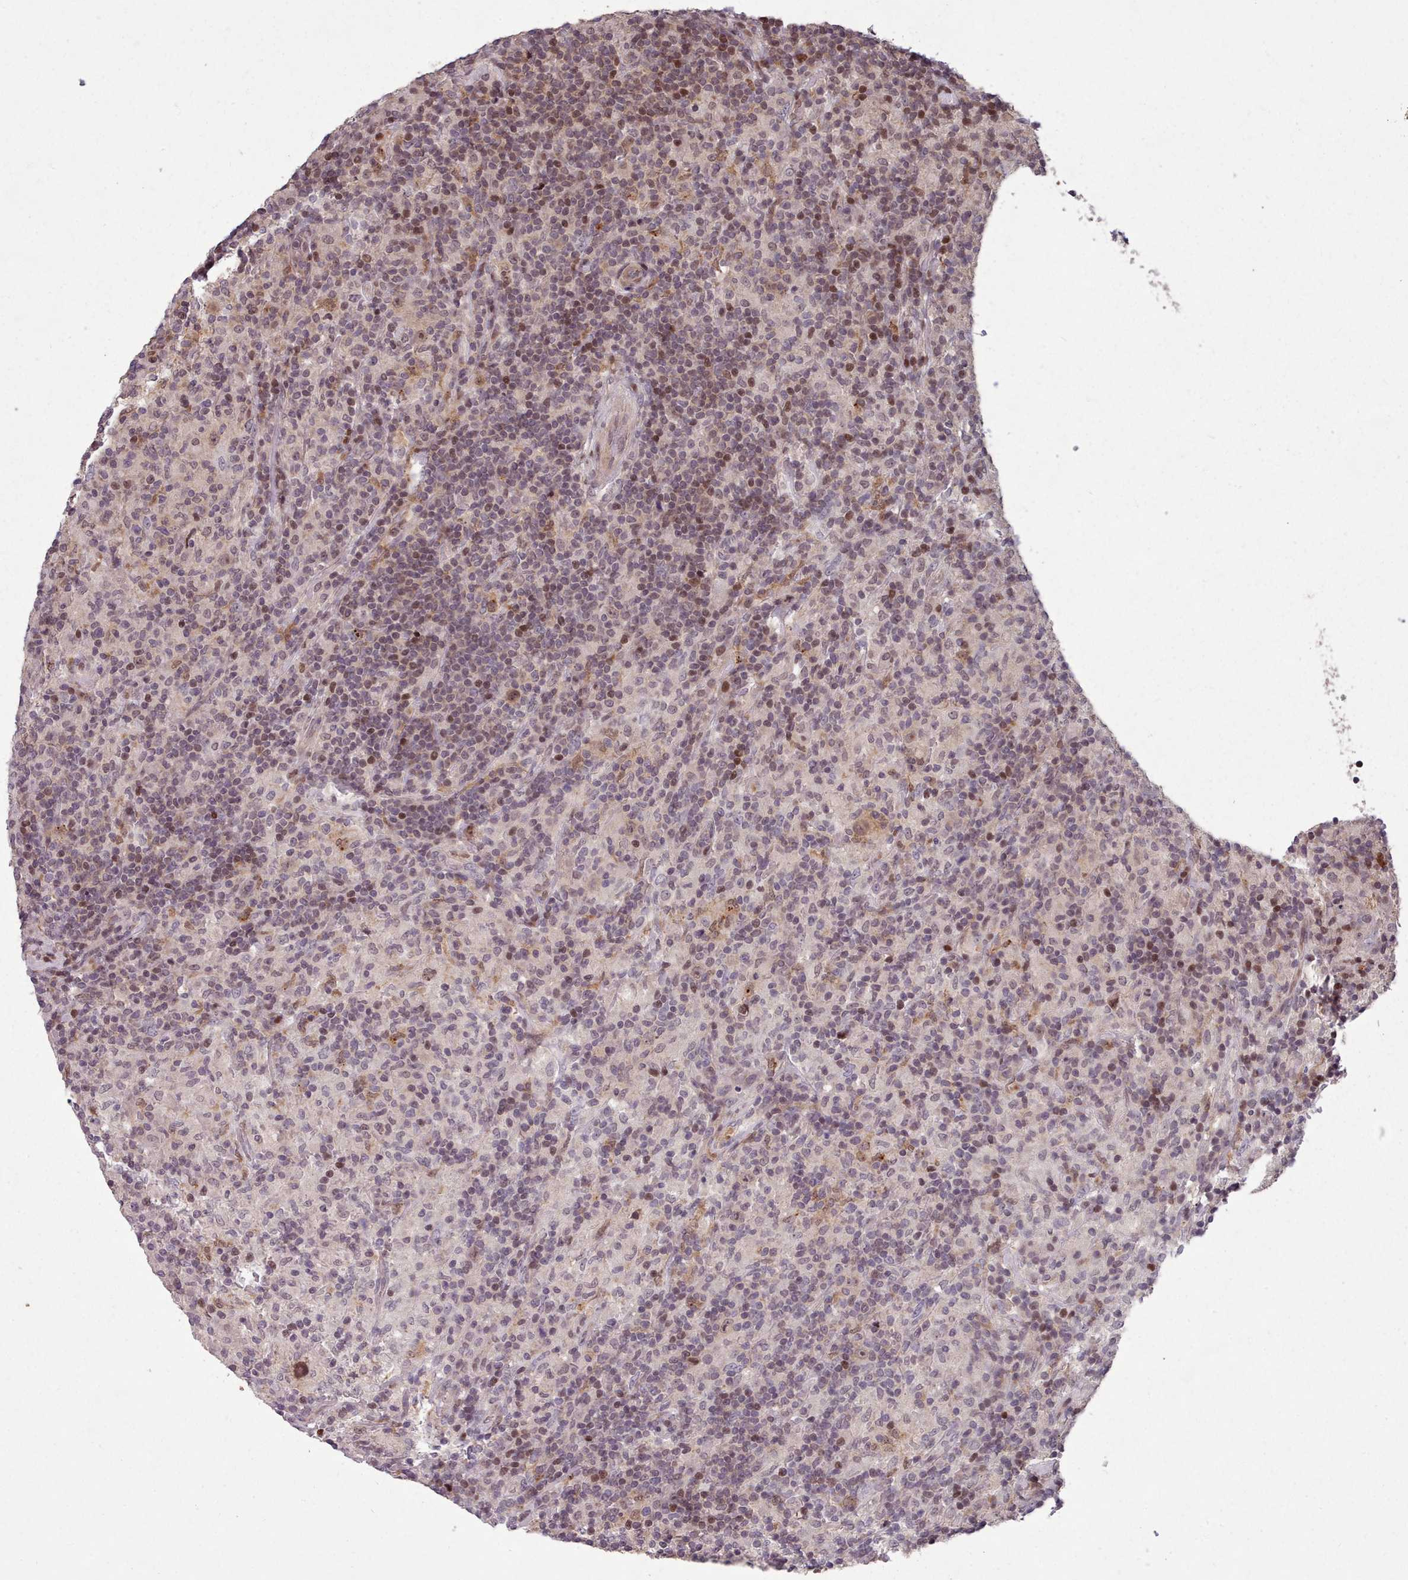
{"staining": {"intensity": "moderate", "quantity": "25%-75%", "location": "nuclear"}, "tissue": "lymphoma", "cell_type": "Tumor cells", "image_type": "cancer", "snomed": [{"axis": "morphology", "description": "Hodgkin's disease, NOS"}, {"axis": "topography", "description": "Lymph node"}], "caption": "An immunohistochemistry photomicrograph of tumor tissue is shown. Protein staining in brown labels moderate nuclear positivity in lymphoma within tumor cells.", "gene": "ENSA", "patient": {"sex": "male", "age": 70}}